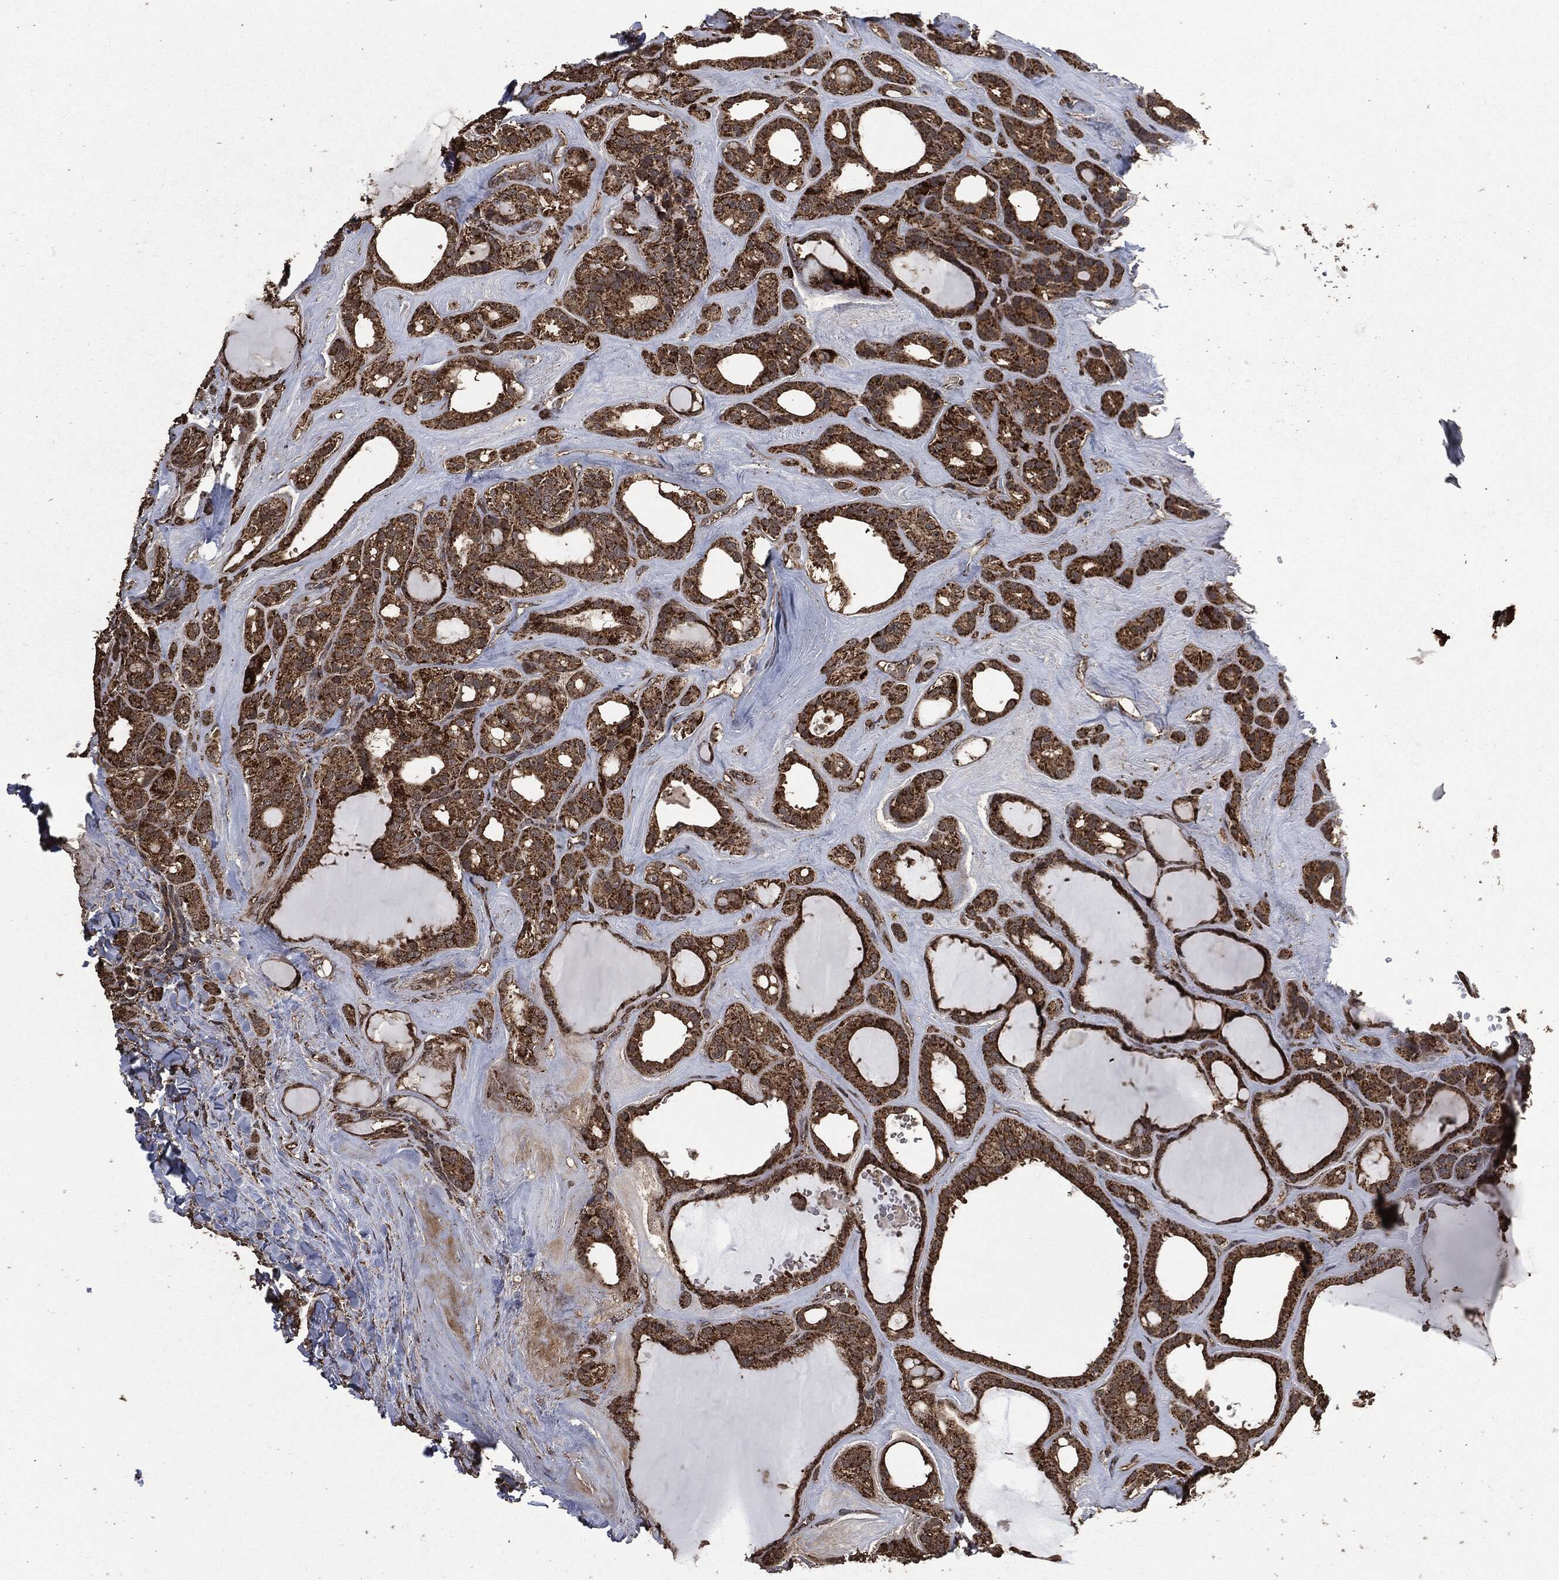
{"staining": {"intensity": "strong", "quantity": ">75%", "location": "cytoplasmic/membranous"}, "tissue": "thyroid cancer", "cell_type": "Tumor cells", "image_type": "cancer", "snomed": [{"axis": "morphology", "description": "Normal tissue, NOS"}, {"axis": "morphology", "description": "Papillary adenocarcinoma, NOS"}, {"axis": "topography", "description": "Thyroid gland"}], "caption": "Protein expression analysis of papillary adenocarcinoma (thyroid) reveals strong cytoplasmic/membranous expression in approximately >75% of tumor cells.", "gene": "LIG3", "patient": {"sex": "female", "age": 66}}